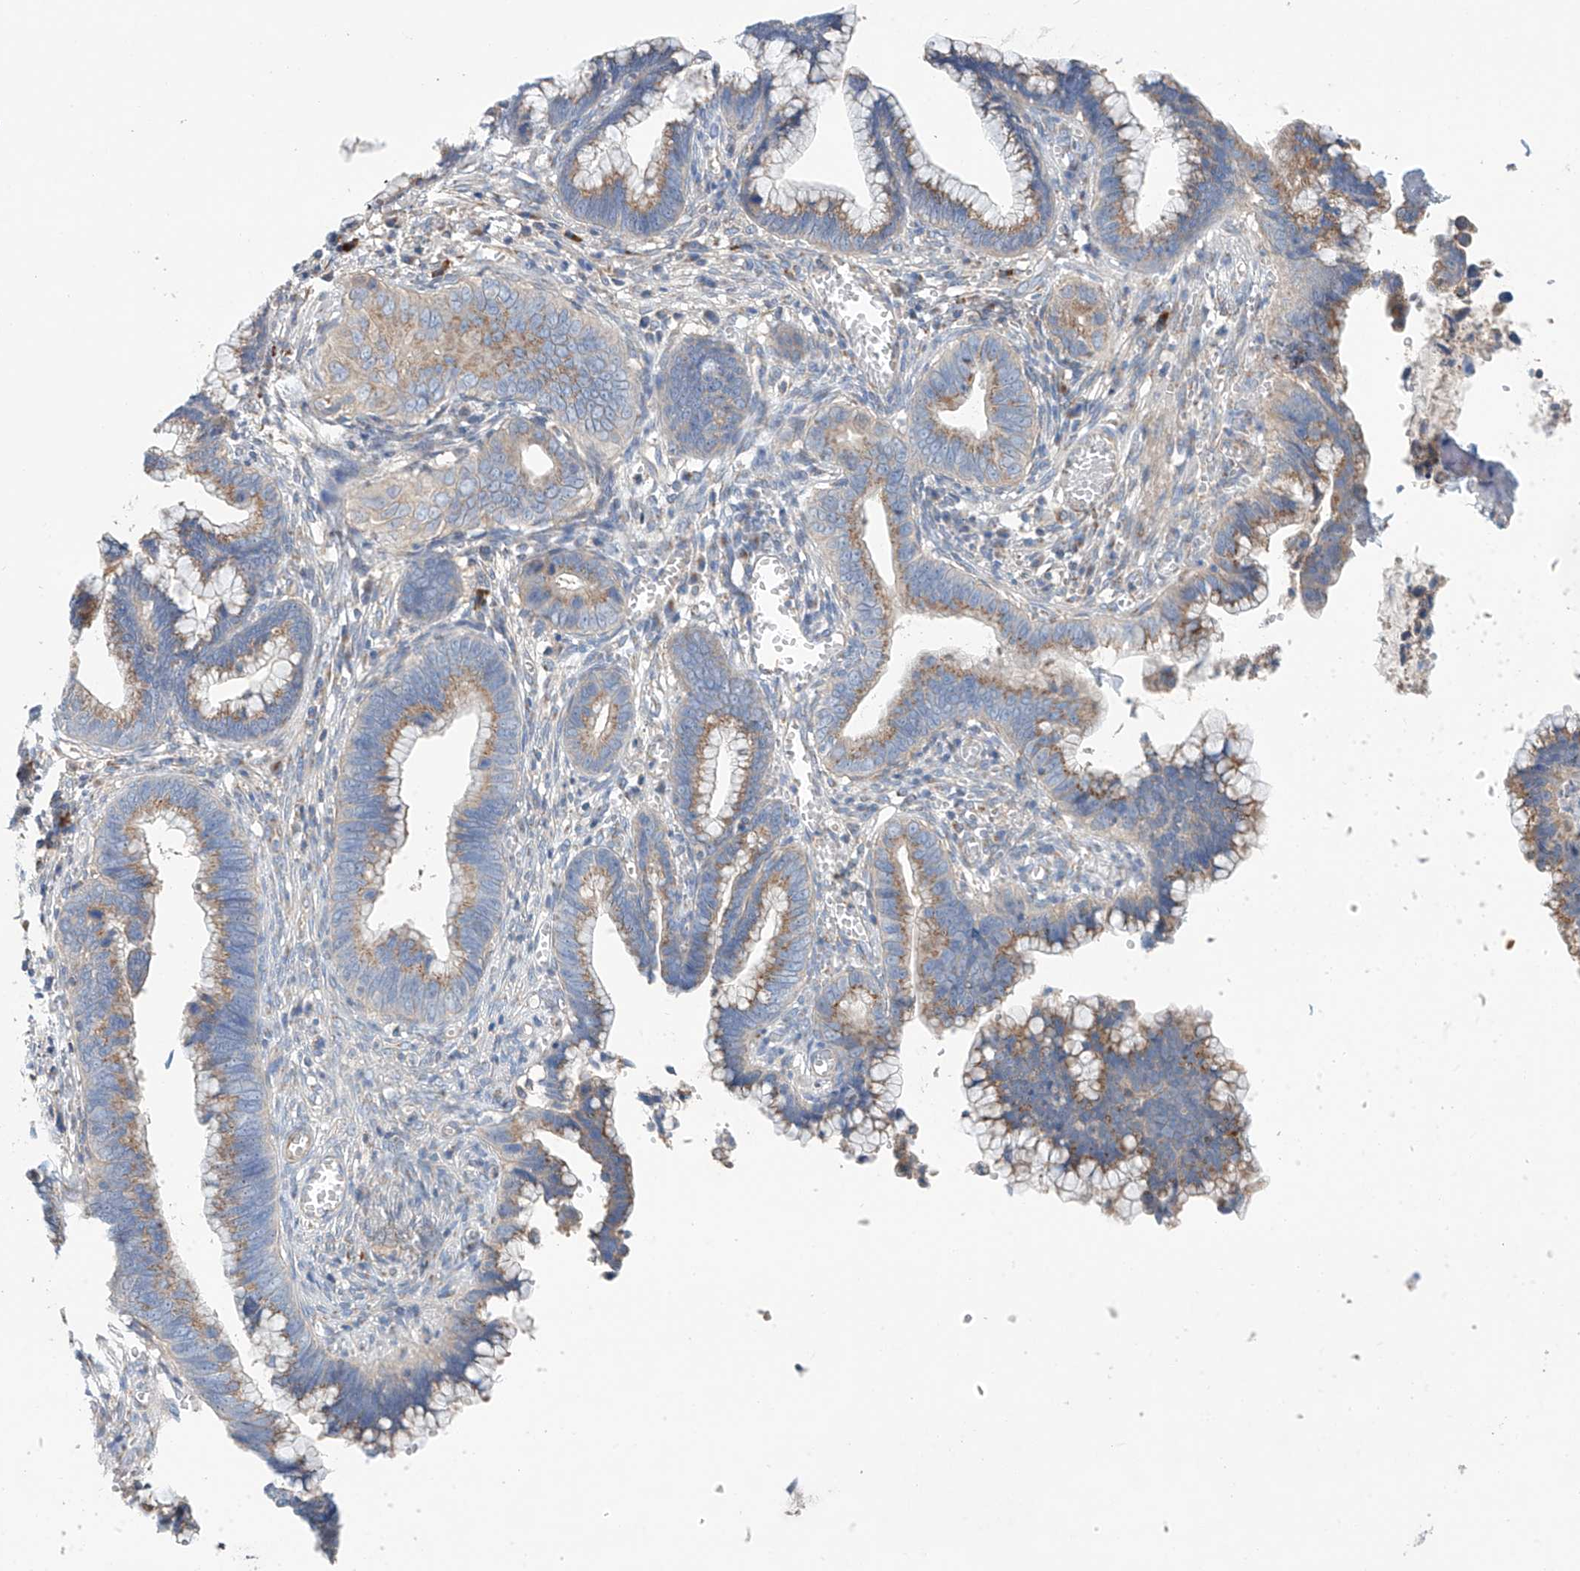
{"staining": {"intensity": "weak", "quantity": ">75%", "location": "cytoplasmic/membranous"}, "tissue": "cervical cancer", "cell_type": "Tumor cells", "image_type": "cancer", "snomed": [{"axis": "morphology", "description": "Adenocarcinoma, NOS"}, {"axis": "topography", "description": "Cervix"}], "caption": "High-power microscopy captured an IHC photomicrograph of cervical cancer (adenocarcinoma), revealing weak cytoplasmic/membranous staining in about >75% of tumor cells.", "gene": "SLC22A7", "patient": {"sex": "female", "age": 44}}